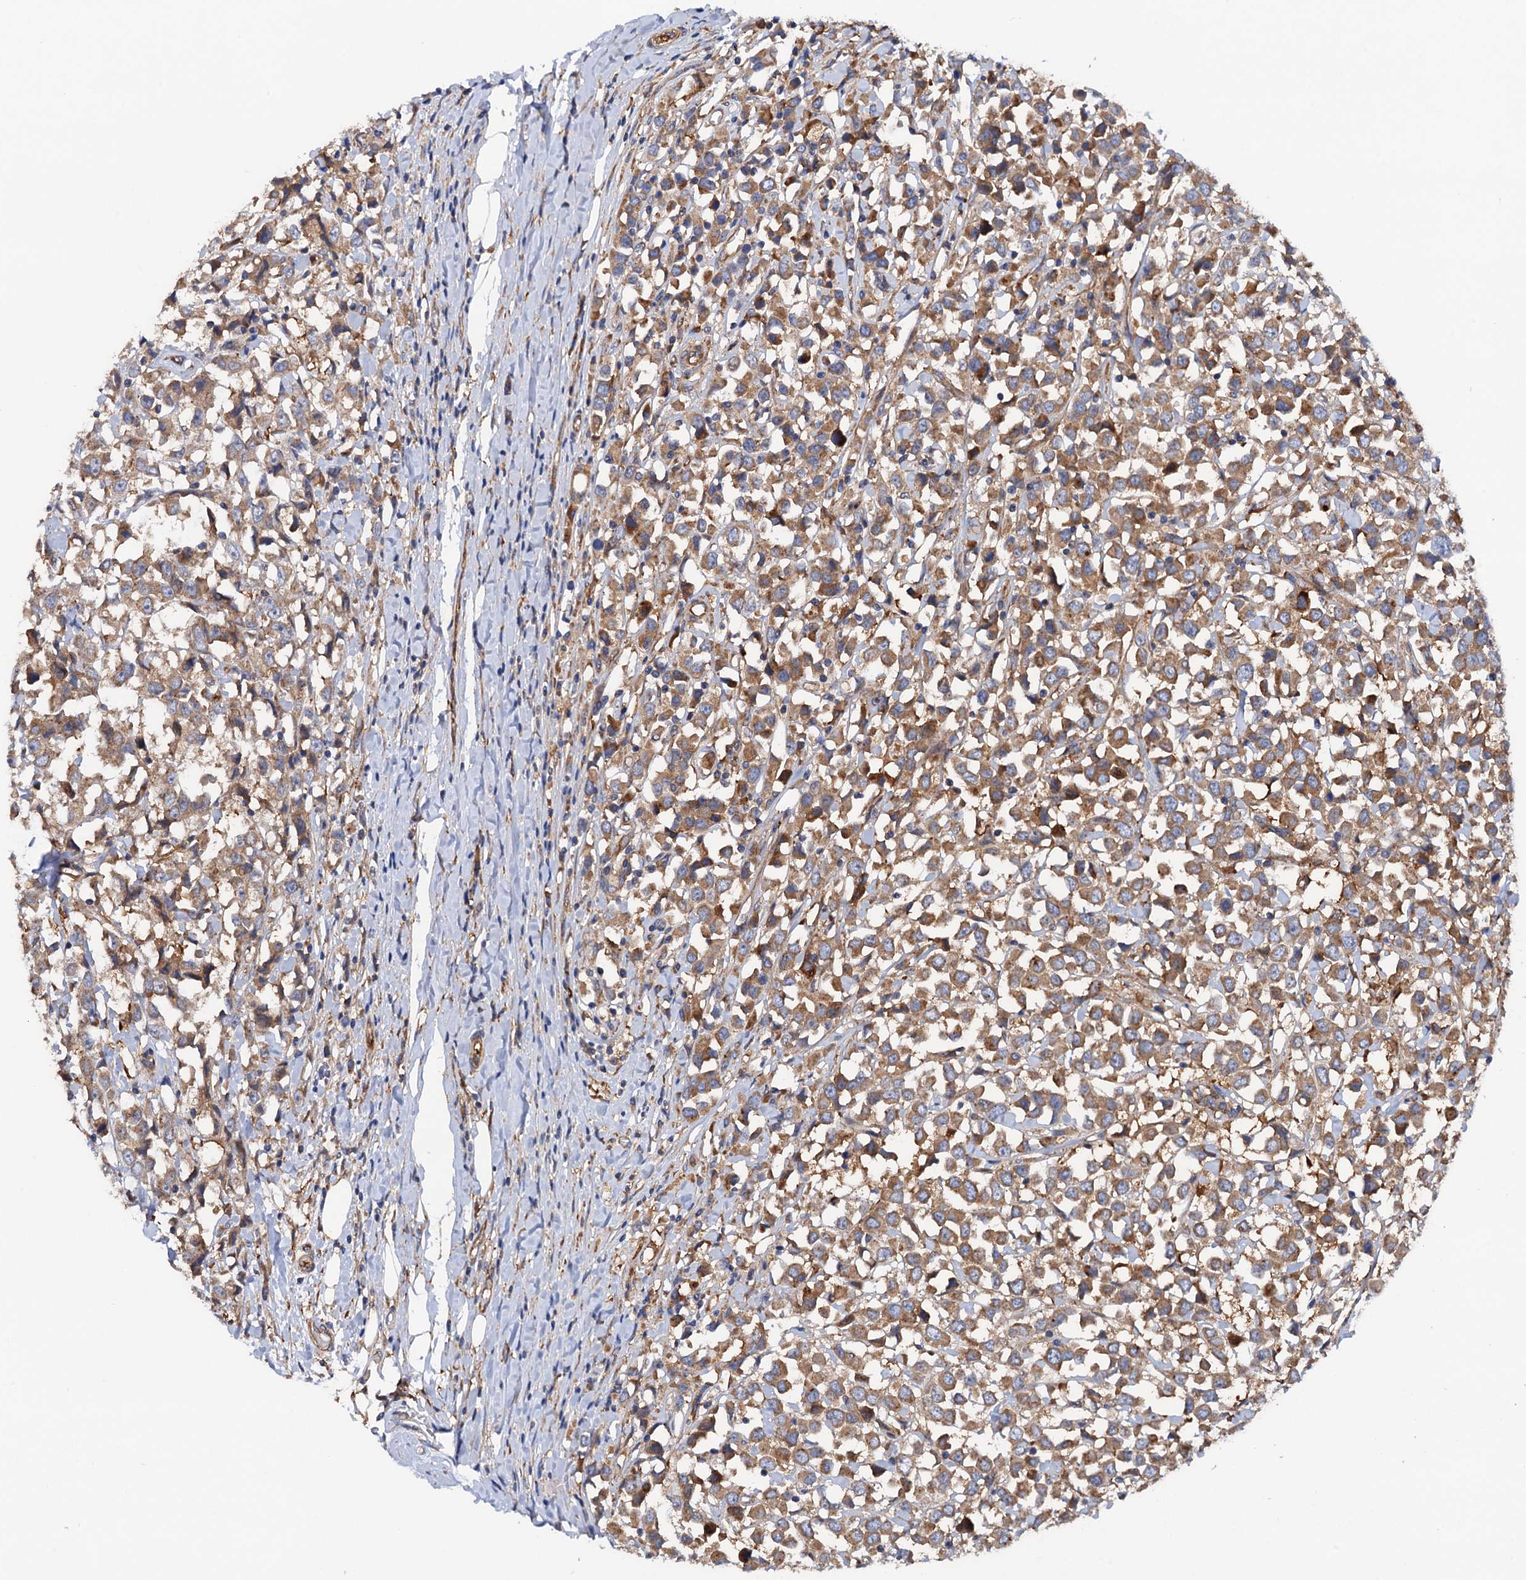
{"staining": {"intensity": "moderate", "quantity": ">75%", "location": "cytoplasmic/membranous"}, "tissue": "breast cancer", "cell_type": "Tumor cells", "image_type": "cancer", "snomed": [{"axis": "morphology", "description": "Duct carcinoma"}, {"axis": "topography", "description": "Breast"}], "caption": "Invasive ductal carcinoma (breast) stained with DAB (3,3'-diaminobenzidine) immunohistochemistry (IHC) exhibits medium levels of moderate cytoplasmic/membranous staining in approximately >75% of tumor cells.", "gene": "MRPL48", "patient": {"sex": "female", "age": 61}}